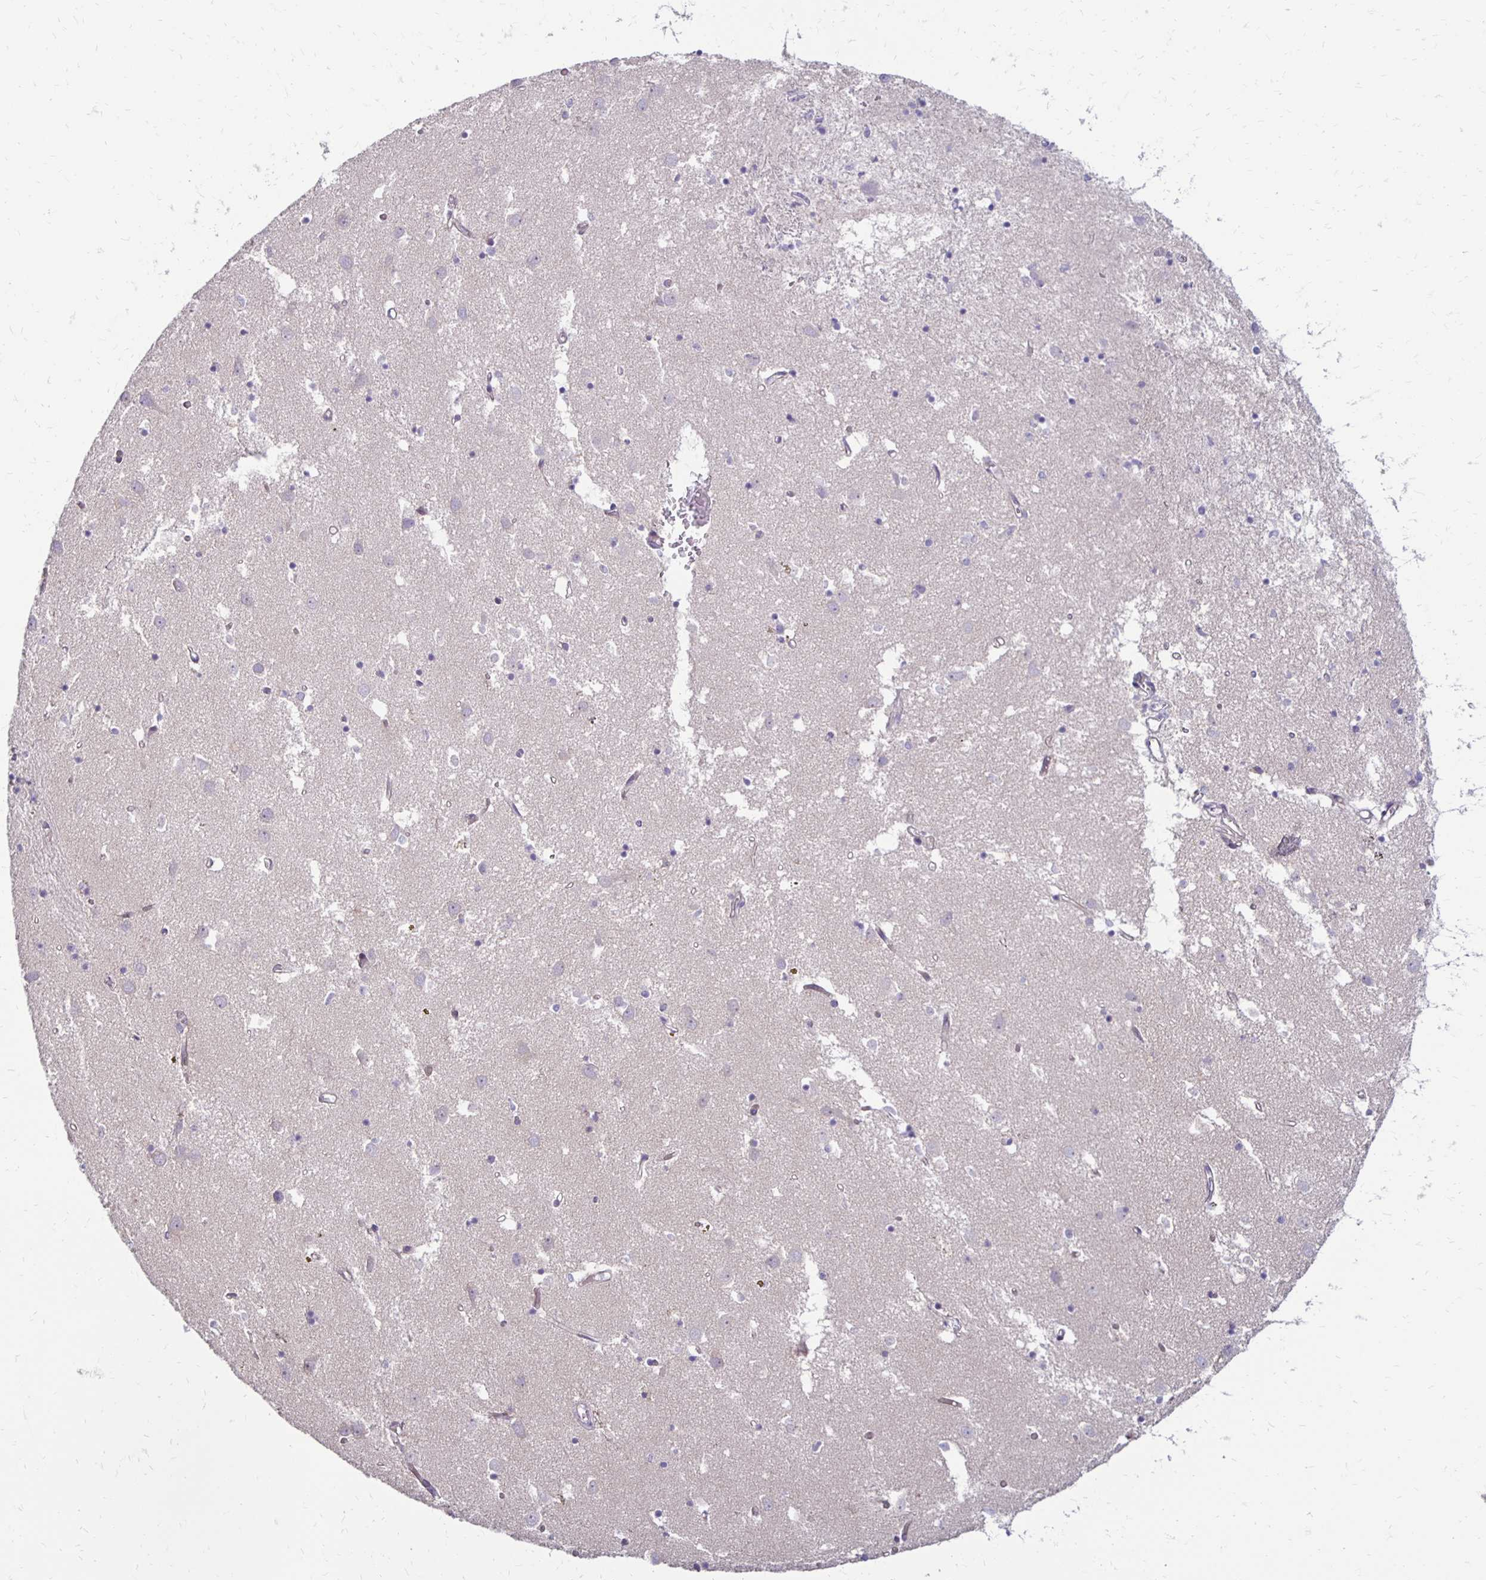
{"staining": {"intensity": "negative", "quantity": "none", "location": "none"}, "tissue": "caudate", "cell_type": "Glial cells", "image_type": "normal", "snomed": [{"axis": "morphology", "description": "Normal tissue, NOS"}, {"axis": "topography", "description": "Lateral ventricle wall"}], "caption": "Glial cells are negative for protein expression in benign human caudate. (DAB IHC, high magnification).", "gene": "KATNBL1", "patient": {"sex": "male", "age": 70}}